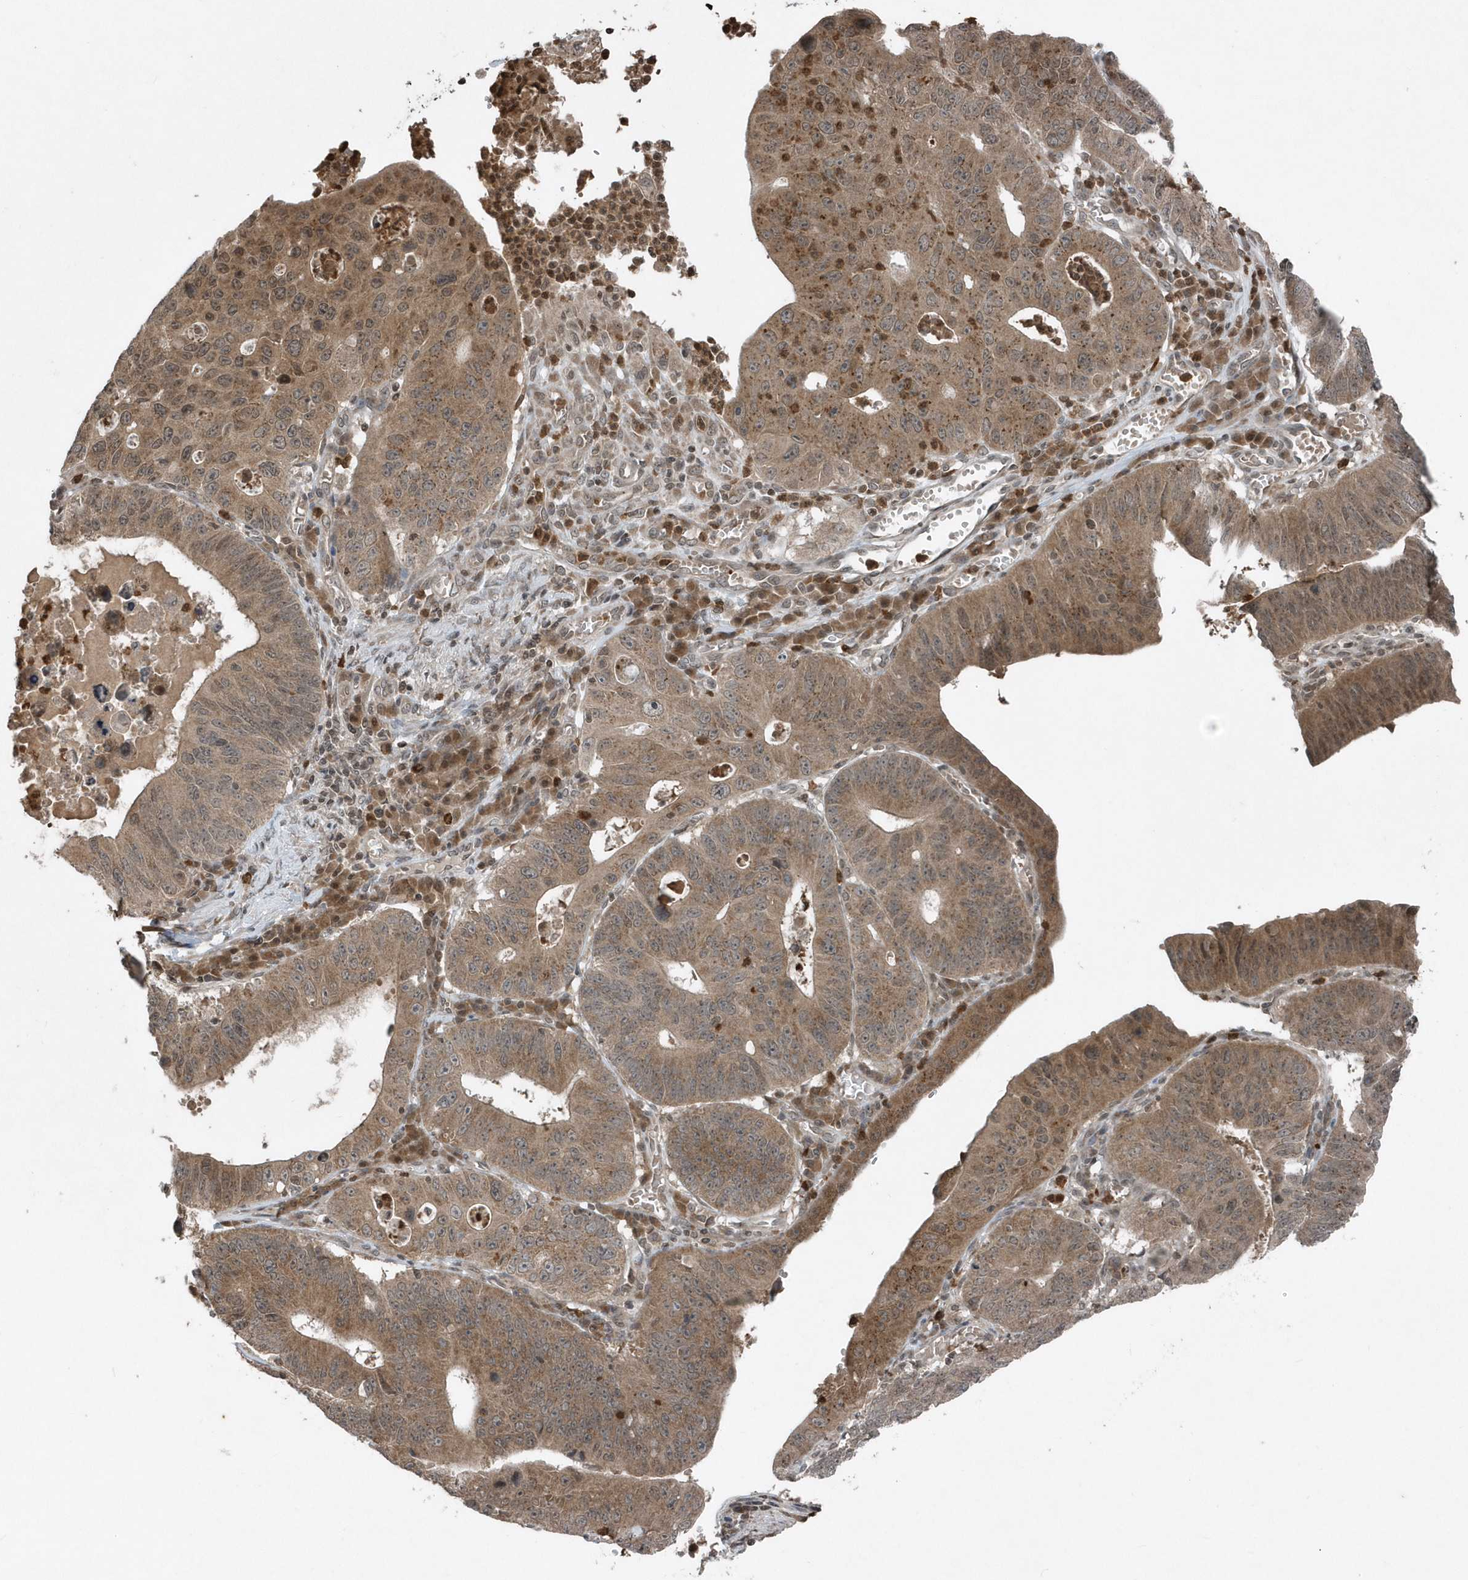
{"staining": {"intensity": "moderate", "quantity": ">75%", "location": "cytoplasmic/membranous"}, "tissue": "stomach cancer", "cell_type": "Tumor cells", "image_type": "cancer", "snomed": [{"axis": "morphology", "description": "Adenocarcinoma, NOS"}, {"axis": "topography", "description": "Stomach"}], "caption": "Protein expression analysis of adenocarcinoma (stomach) reveals moderate cytoplasmic/membranous positivity in approximately >75% of tumor cells. (Brightfield microscopy of DAB IHC at high magnification).", "gene": "EIF2B1", "patient": {"sex": "male", "age": 59}}